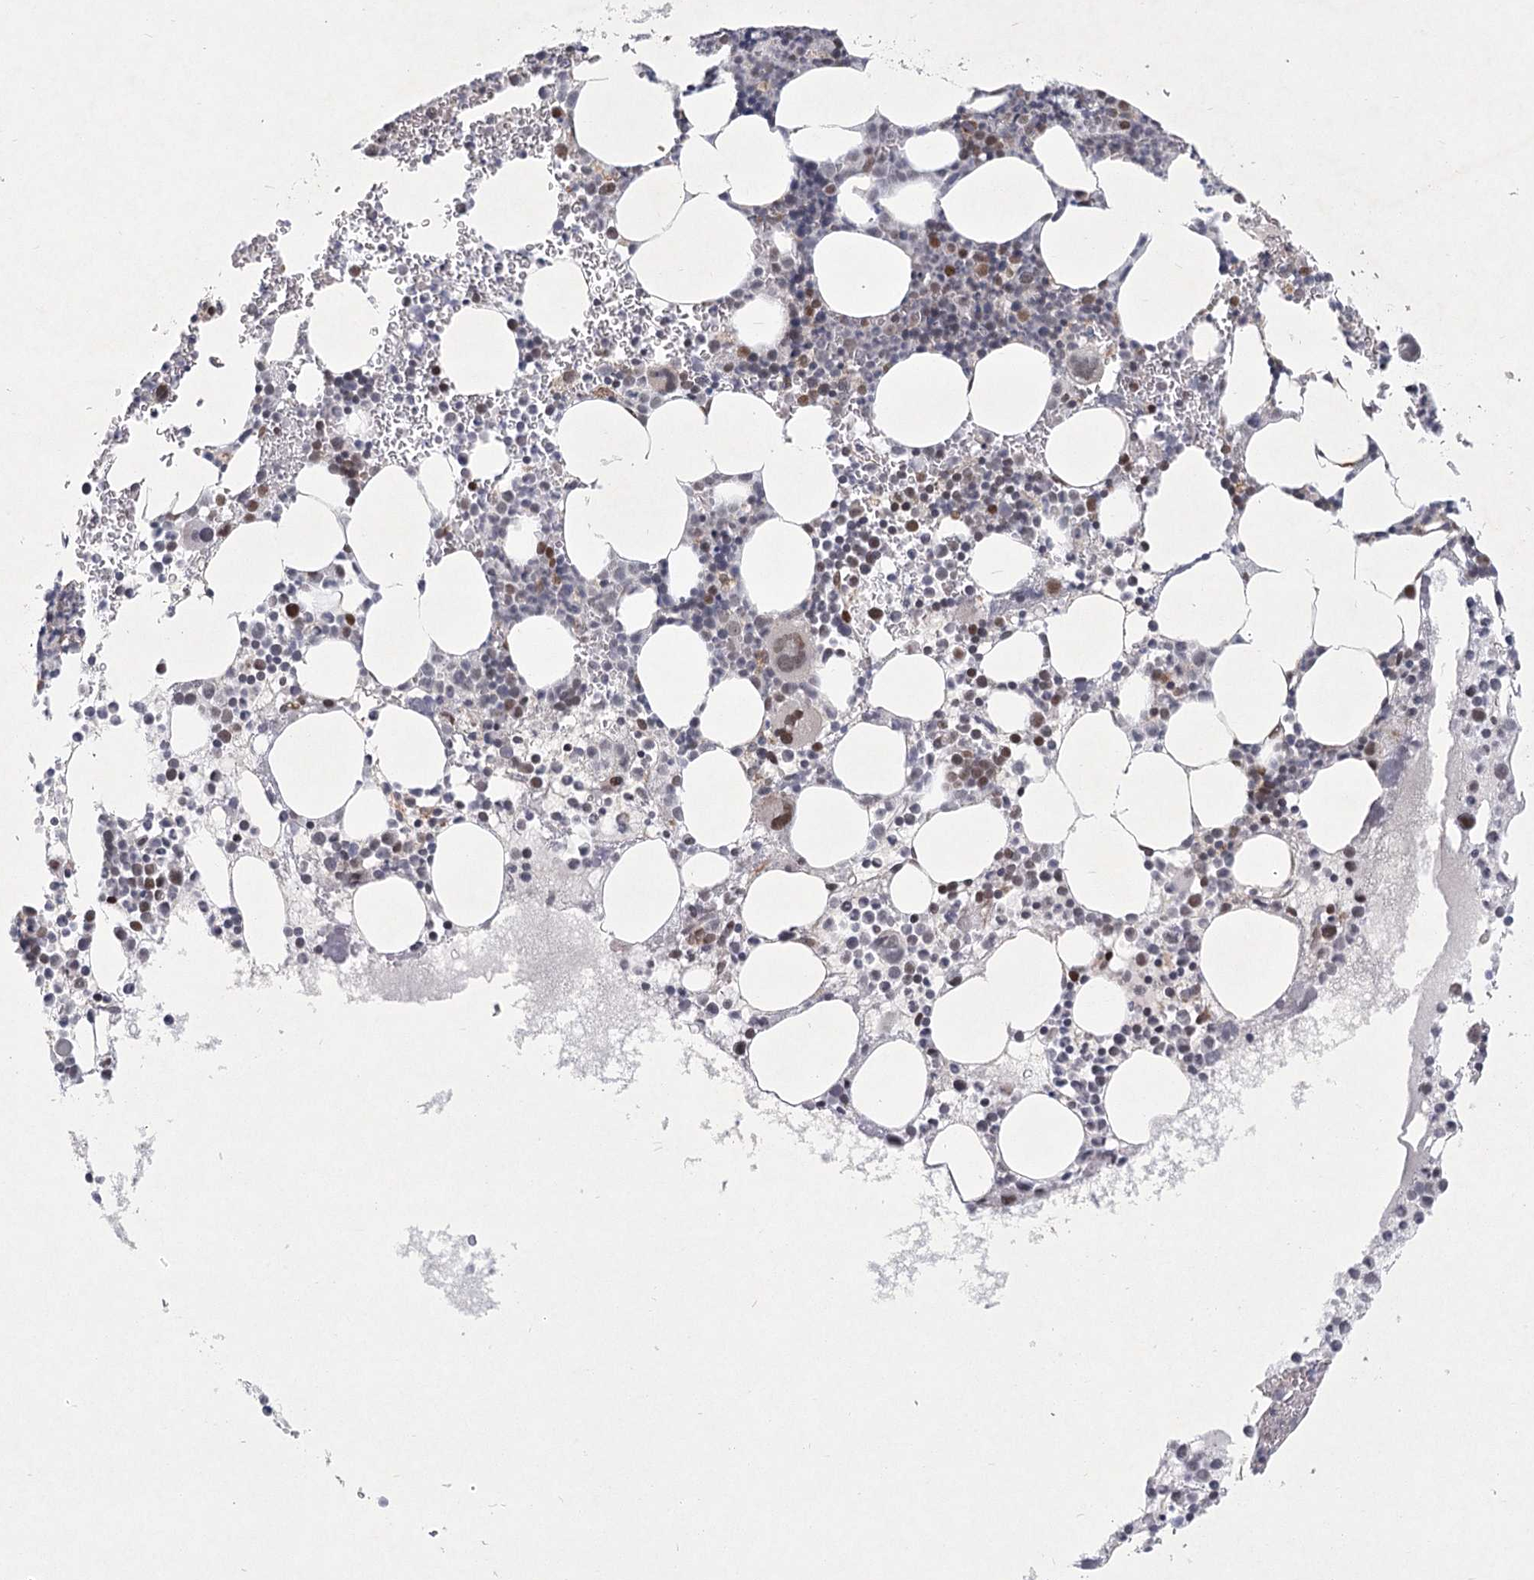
{"staining": {"intensity": "moderate", "quantity": "25%-75%", "location": "nuclear"}, "tissue": "bone marrow", "cell_type": "Hematopoietic cells", "image_type": "normal", "snomed": [{"axis": "morphology", "description": "Normal tissue, NOS"}, {"axis": "topography", "description": "Bone marrow"}], "caption": "Immunohistochemical staining of benign bone marrow demonstrates moderate nuclear protein staining in about 25%-75% of hematopoietic cells. The staining was performed using DAB, with brown indicating positive protein expression. Nuclei are stained blue with hematoxylin.", "gene": "CIB4", "patient": {"sex": "female", "age": 78}}